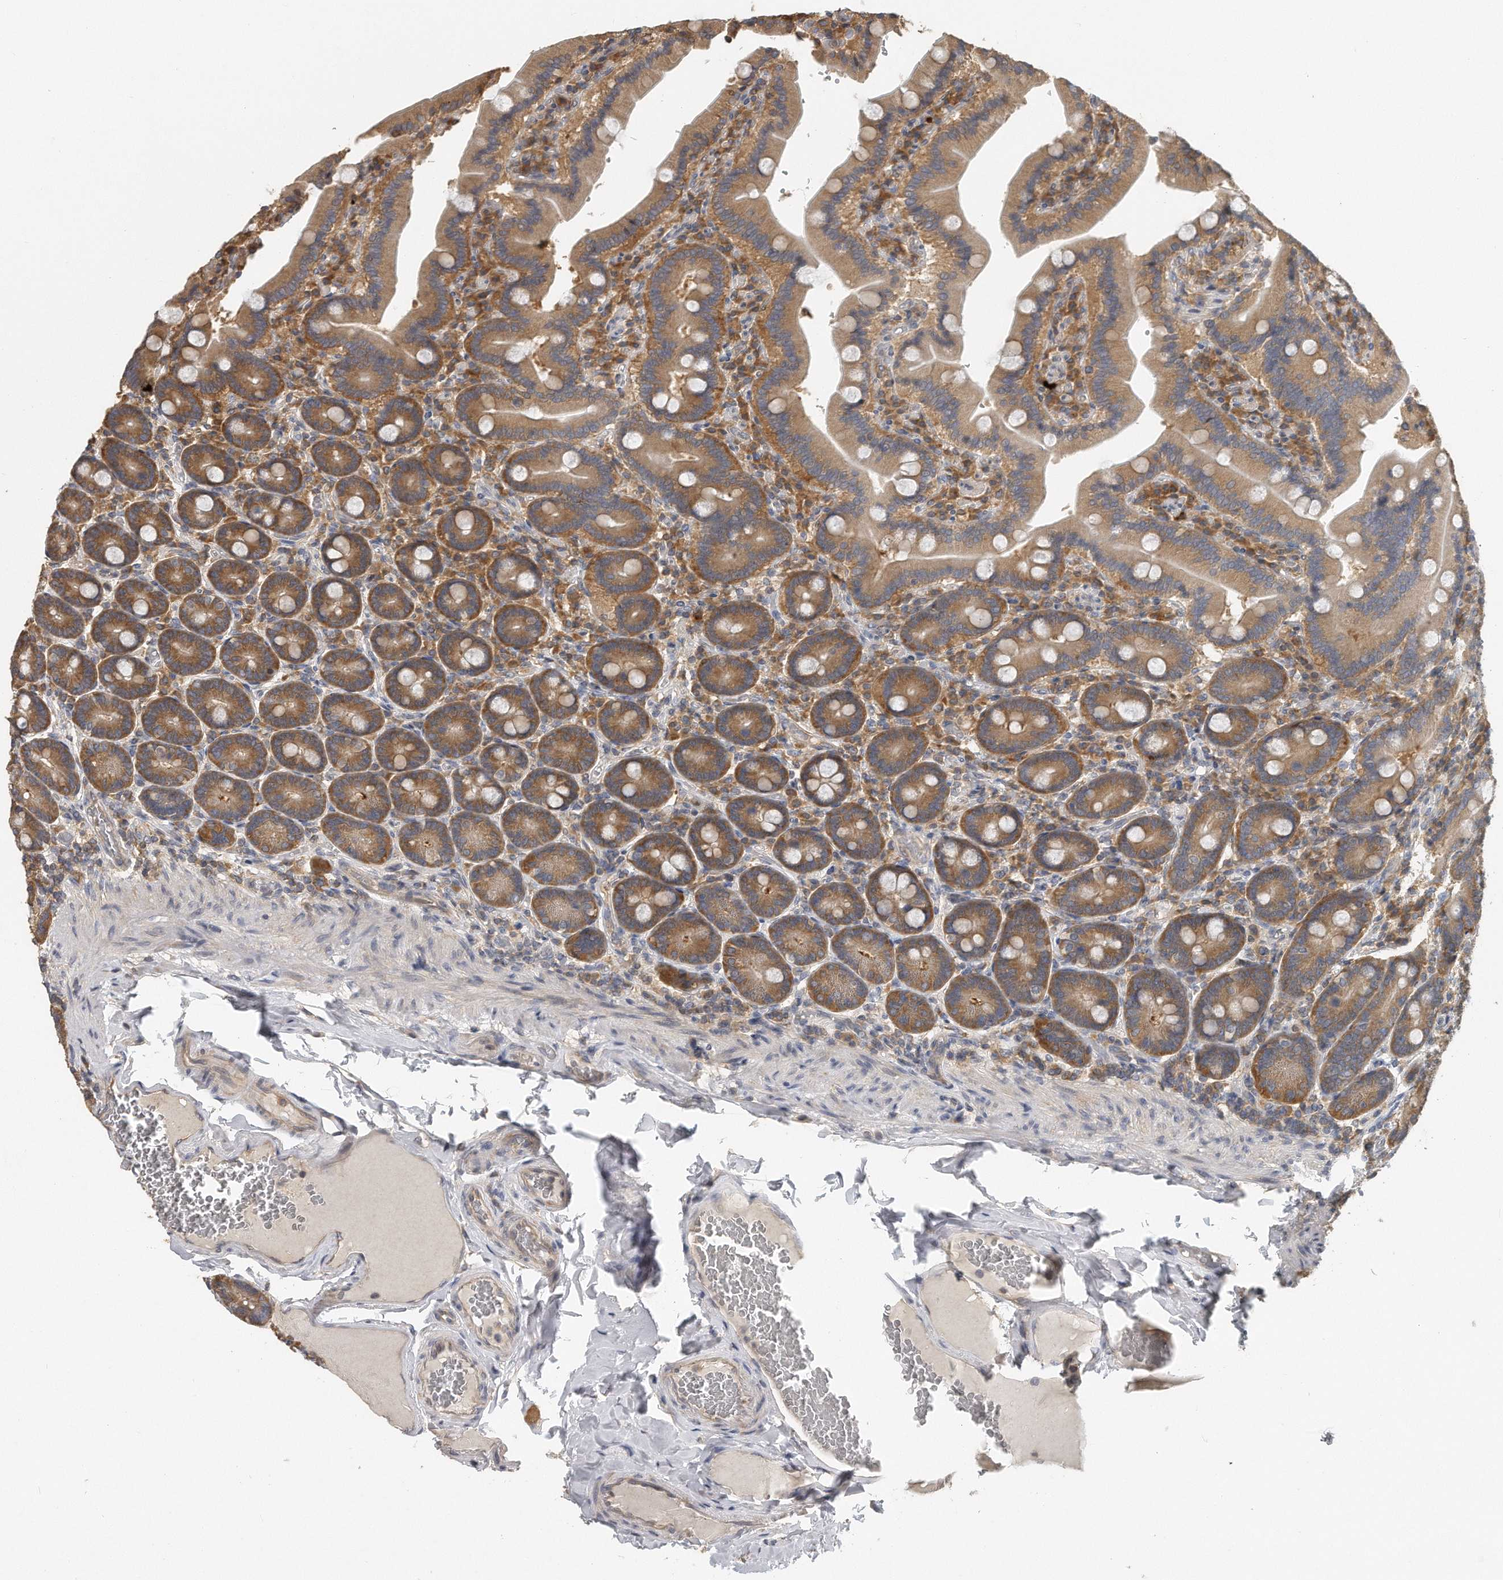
{"staining": {"intensity": "strong", "quantity": ">75%", "location": "cytoplasmic/membranous"}, "tissue": "duodenum", "cell_type": "Glandular cells", "image_type": "normal", "snomed": [{"axis": "morphology", "description": "Normal tissue, NOS"}, {"axis": "topography", "description": "Duodenum"}], "caption": "Brown immunohistochemical staining in benign duodenum displays strong cytoplasmic/membranous staining in about >75% of glandular cells. Using DAB (brown) and hematoxylin (blue) stains, captured at high magnification using brightfield microscopy.", "gene": "EIF3I", "patient": {"sex": "female", "age": 62}}